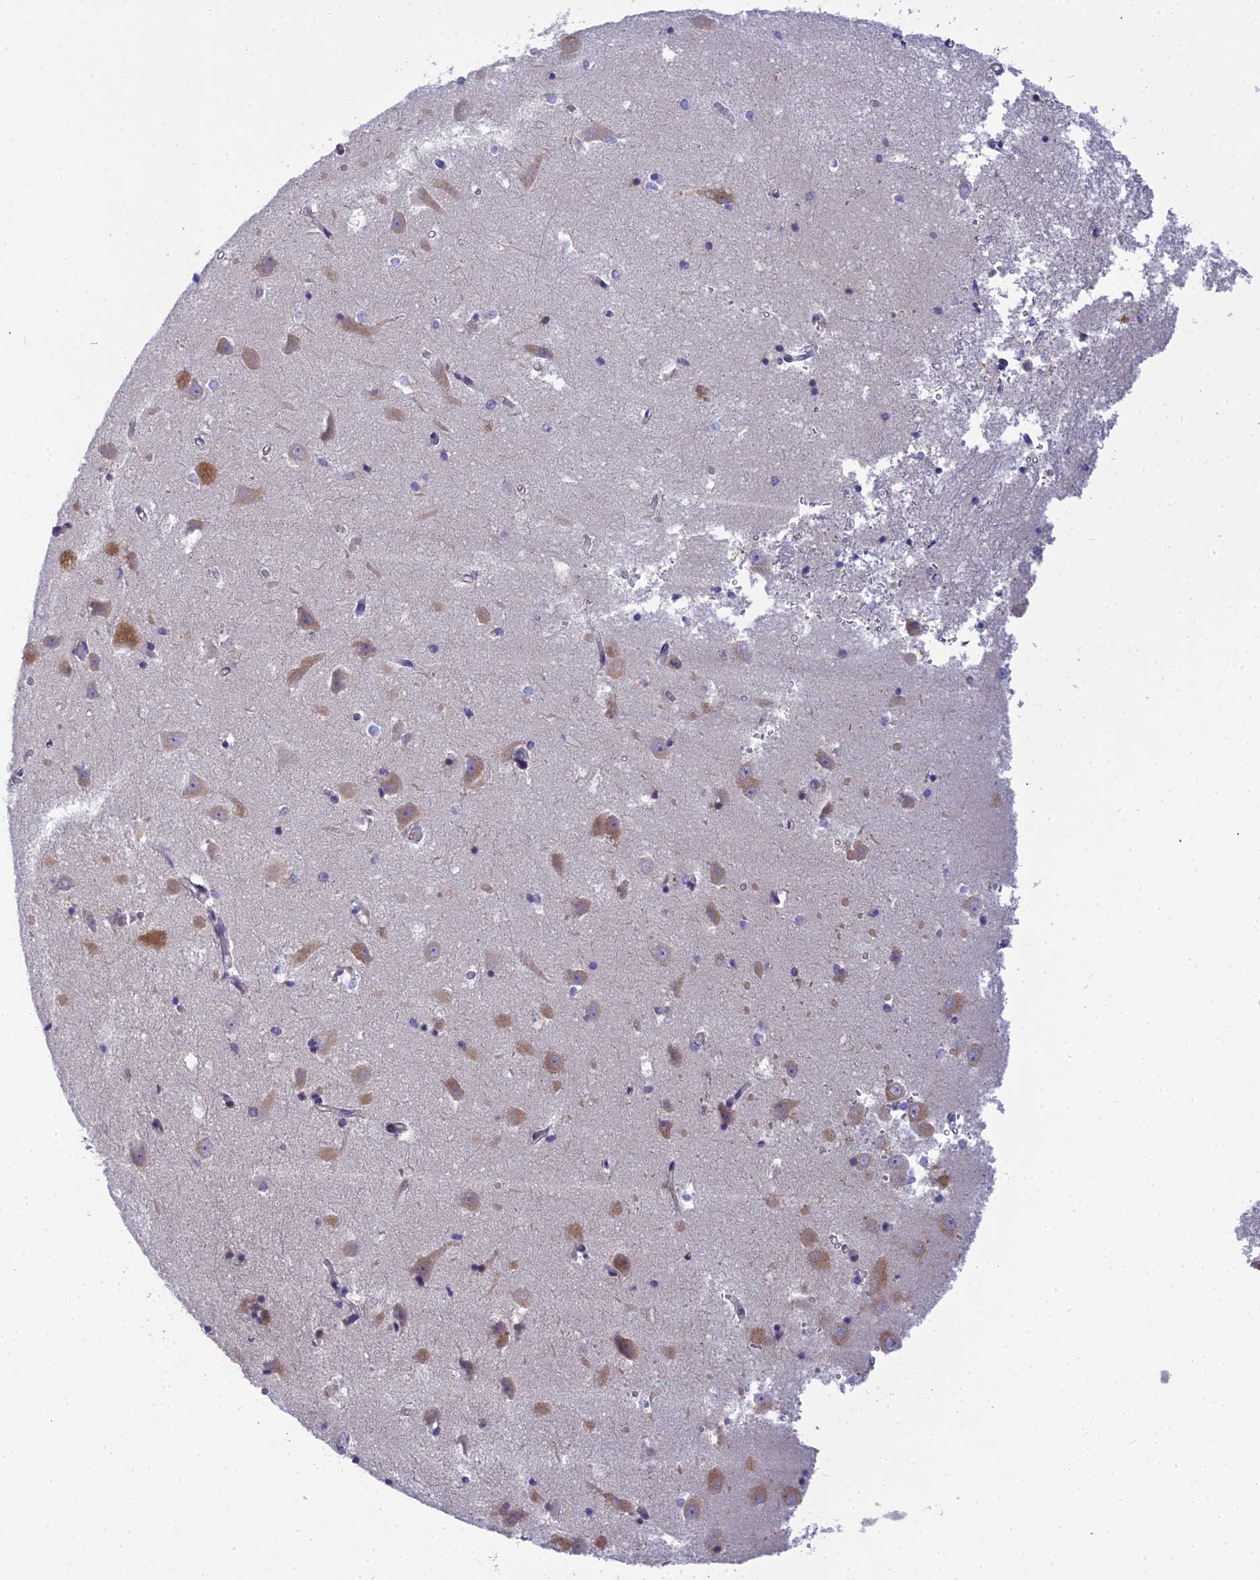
{"staining": {"intensity": "negative", "quantity": "none", "location": "none"}, "tissue": "hippocampus", "cell_type": "Glial cells", "image_type": "normal", "snomed": [{"axis": "morphology", "description": "Normal tissue, NOS"}, {"axis": "topography", "description": "Hippocampus"}], "caption": "Histopathology image shows no protein staining in glial cells of unremarkable hippocampus.", "gene": "CLCN7", "patient": {"sex": "male", "age": 70}}